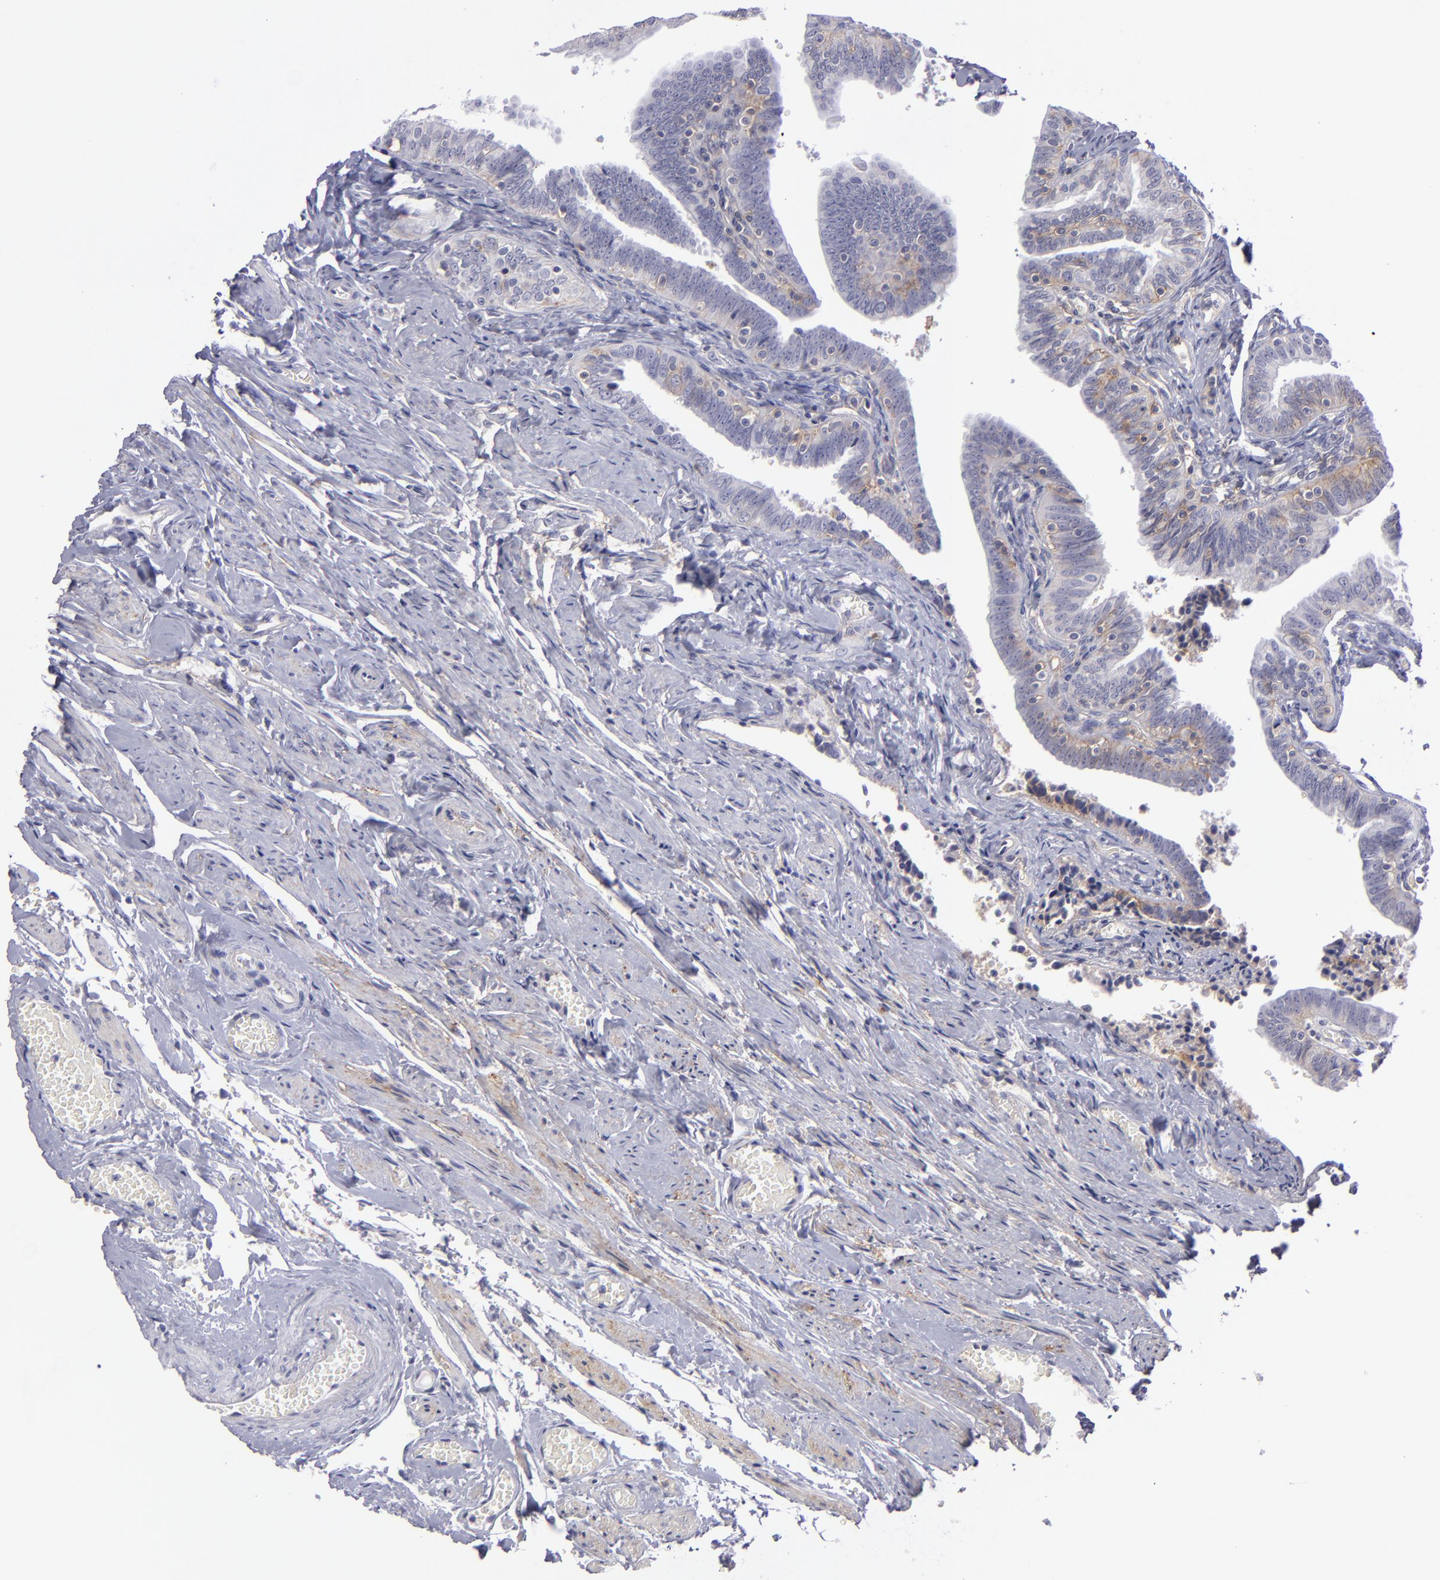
{"staining": {"intensity": "weak", "quantity": "<25%", "location": "cytoplasmic/membranous"}, "tissue": "fallopian tube", "cell_type": "Glandular cells", "image_type": "normal", "snomed": [{"axis": "morphology", "description": "Normal tissue, NOS"}, {"axis": "topography", "description": "Fallopian tube"}, {"axis": "topography", "description": "Ovary"}], "caption": "Immunohistochemical staining of normal fallopian tube exhibits no significant positivity in glandular cells.", "gene": "BSG", "patient": {"sex": "female", "age": 69}}